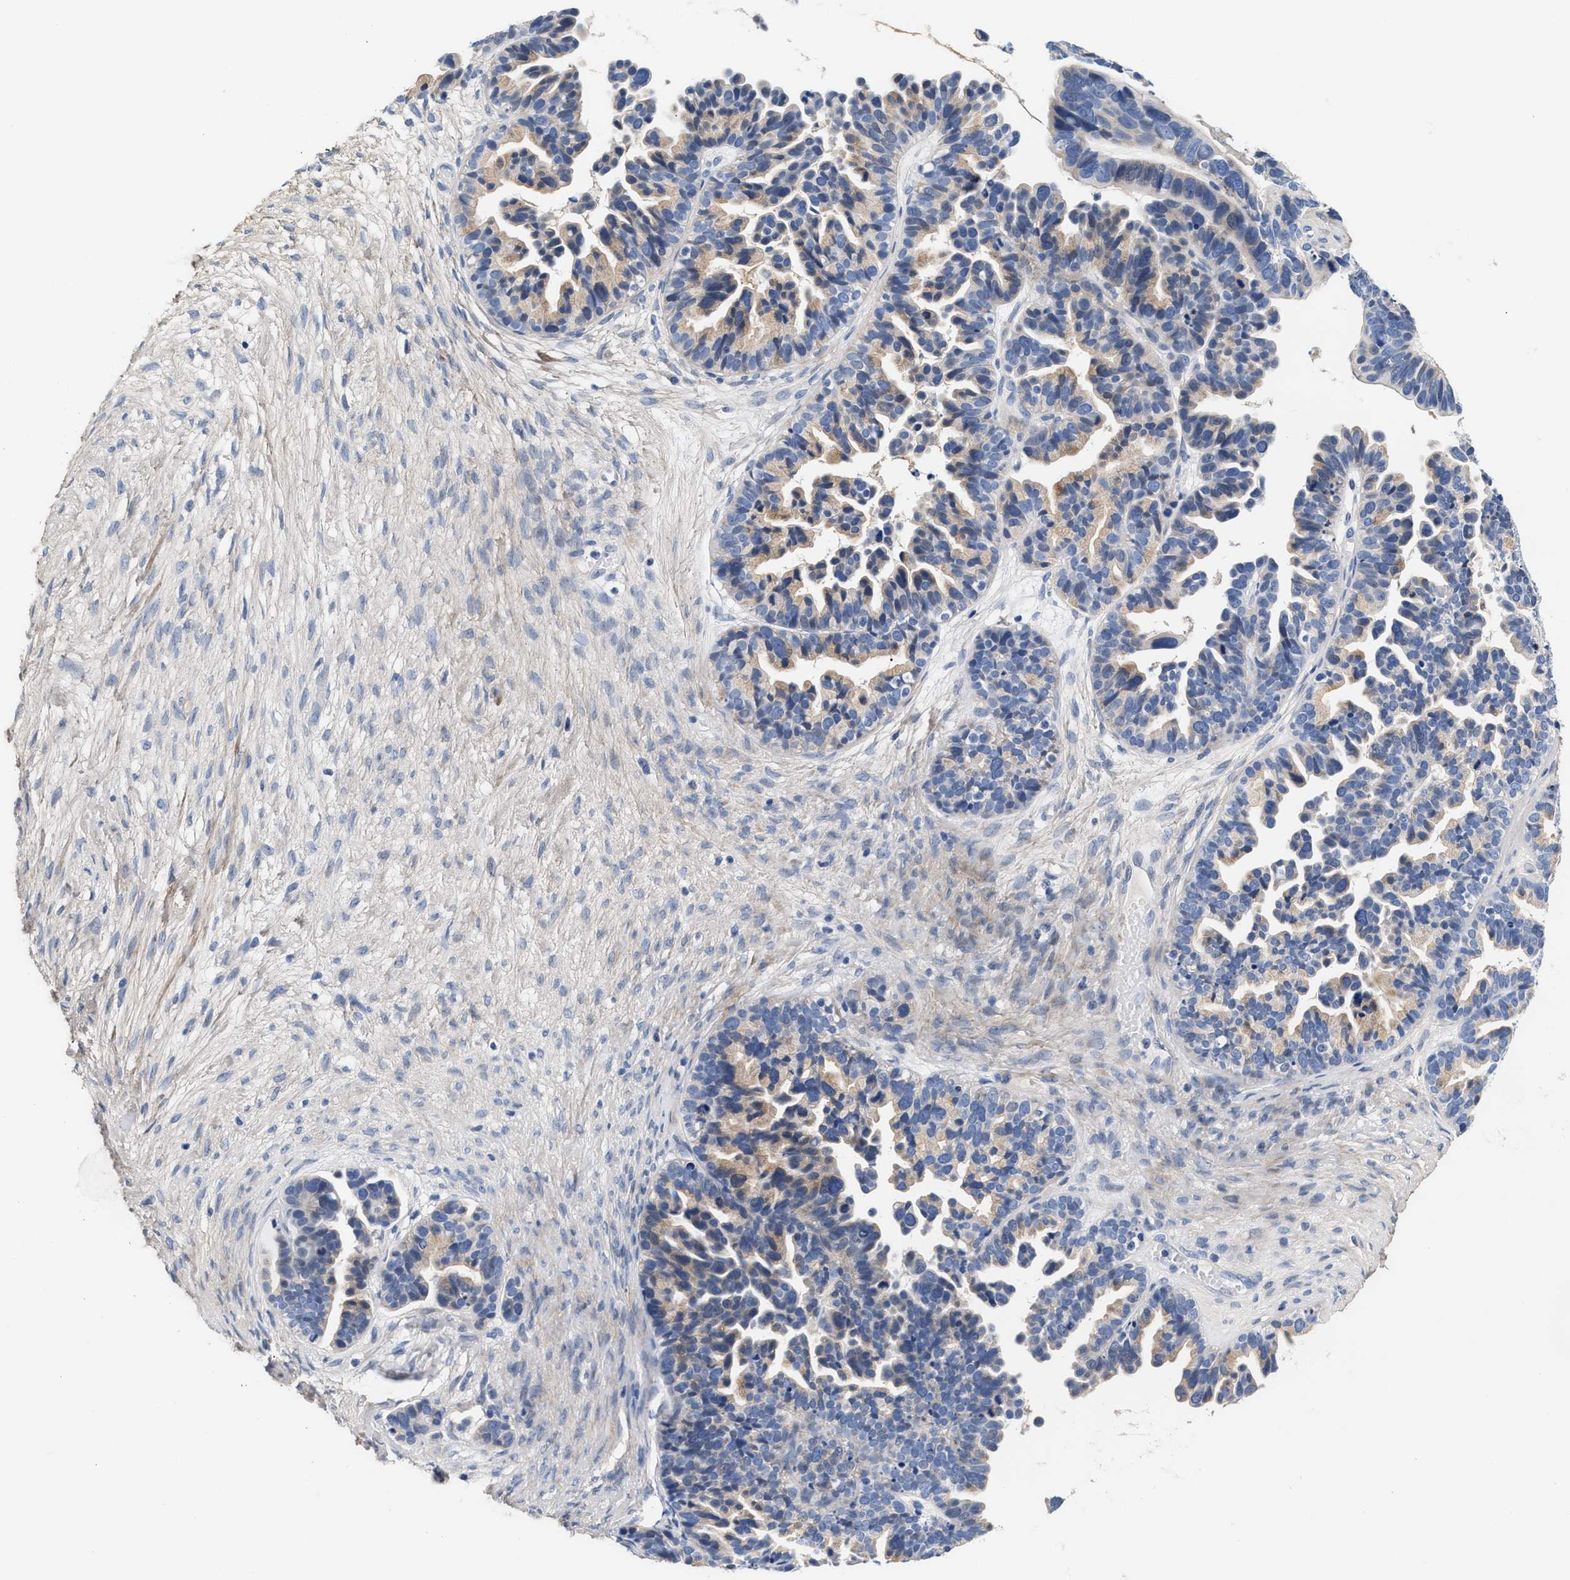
{"staining": {"intensity": "weak", "quantity": "<25%", "location": "cytoplasmic/membranous"}, "tissue": "ovarian cancer", "cell_type": "Tumor cells", "image_type": "cancer", "snomed": [{"axis": "morphology", "description": "Cystadenocarcinoma, serous, NOS"}, {"axis": "topography", "description": "Ovary"}], "caption": "Tumor cells show no significant protein staining in ovarian serous cystadenocarcinoma.", "gene": "ACTL7B", "patient": {"sex": "female", "age": 56}}